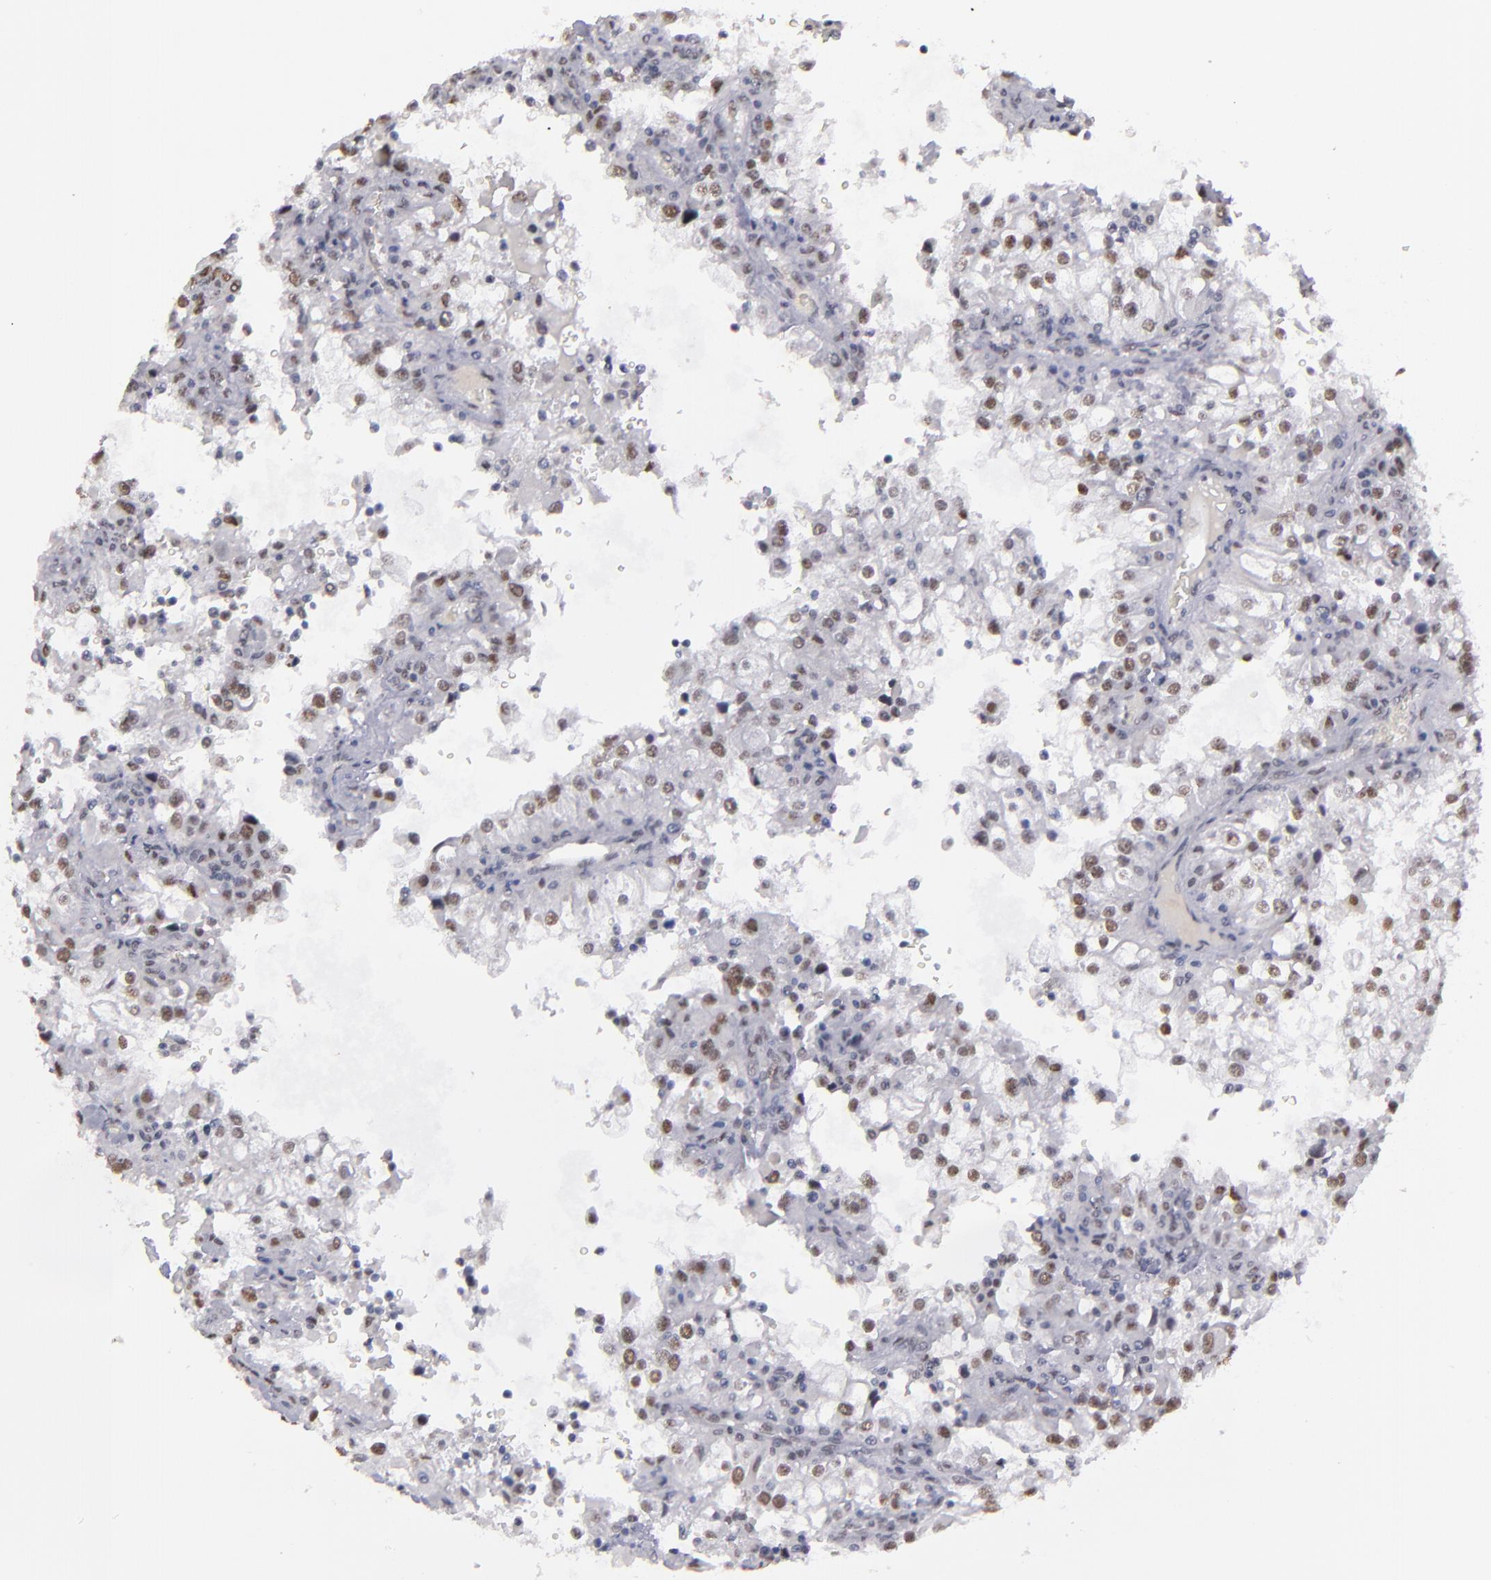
{"staining": {"intensity": "moderate", "quantity": "25%-75%", "location": "nuclear"}, "tissue": "renal cancer", "cell_type": "Tumor cells", "image_type": "cancer", "snomed": [{"axis": "morphology", "description": "Adenocarcinoma, NOS"}, {"axis": "topography", "description": "Kidney"}], "caption": "The photomicrograph demonstrates a brown stain indicating the presence of a protein in the nuclear of tumor cells in renal cancer (adenocarcinoma).", "gene": "OTUB2", "patient": {"sex": "female", "age": 52}}